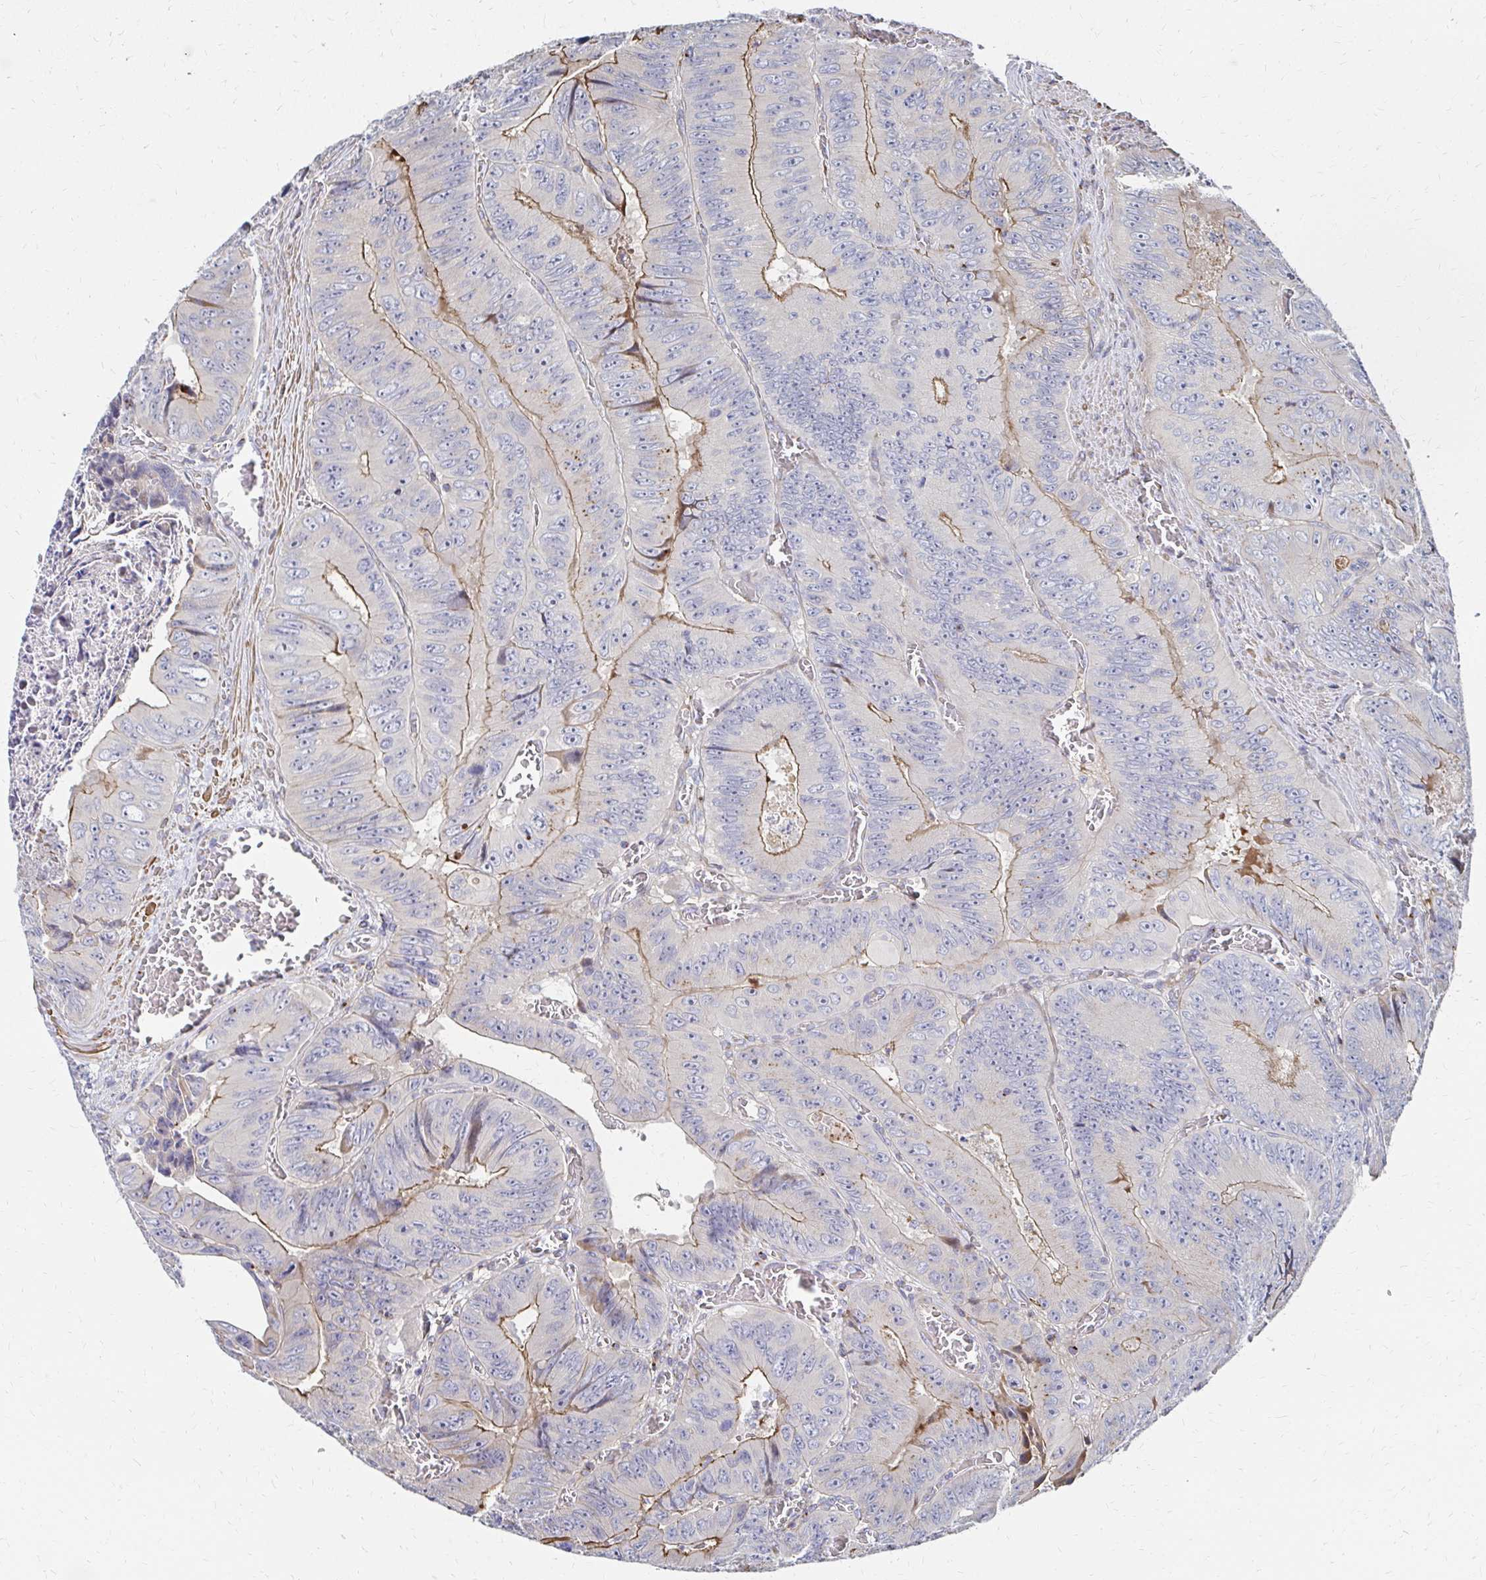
{"staining": {"intensity": "moderate", "quantity": "25%-75%", "location": "cytoplasmic/membranous"}, "tissue": "colorectal cancer", "cell_type": "Tumor cells", "image_type": "cancer", "snomed": [{"axis": "morphology", "description": "Adenocarcinoma, NOS"}, {"axis": "topography", "description": "Colon"}], "caption": "This is a micrograph of immunohistochemistry (IHC) staining of adenocarcinoma (colorectal), which shows moderate expression in the cytoplasmic/membranous of tumor cells.", "gene": "MAN1A1", "patient": {"sex": "female", "age": 84}}